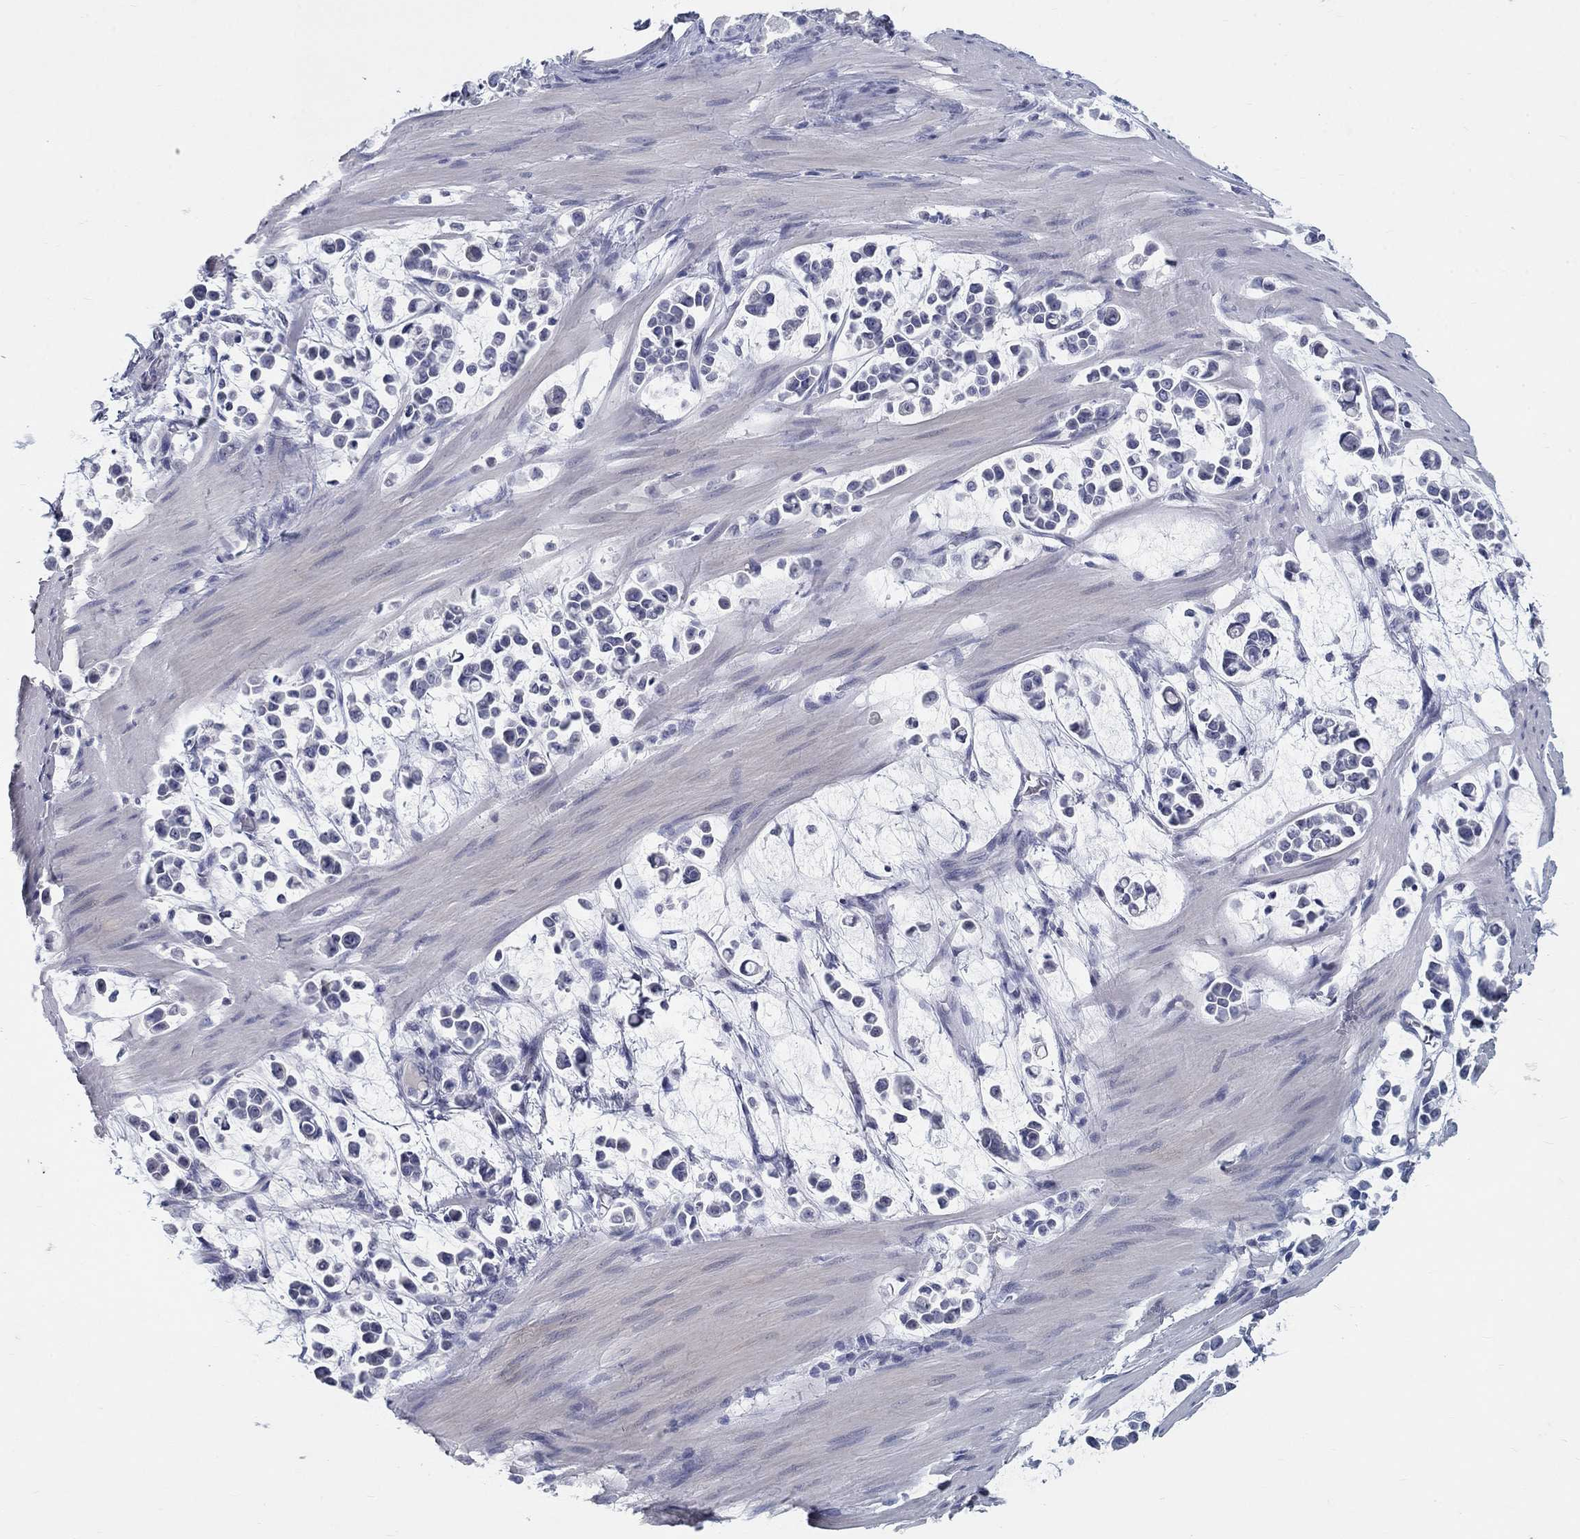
{"staining": {"intensity": "negative", "quantity": "none", "location": "none"}, "tissue": "stomach cancer", "cell_type": "Tumor cells", "image_type": "cancer", "snomed": [{"axis": "morphology", "description": "Adenocarcinoma, NOS"}, {"axis": "topography", "description": "Stomach"}], "caption": "Tumor cells are negative for protein expression in human stomach adenocarcinoma.", "gene": "ELAVL4", "patient": {"sex": "male", "age": 82}}